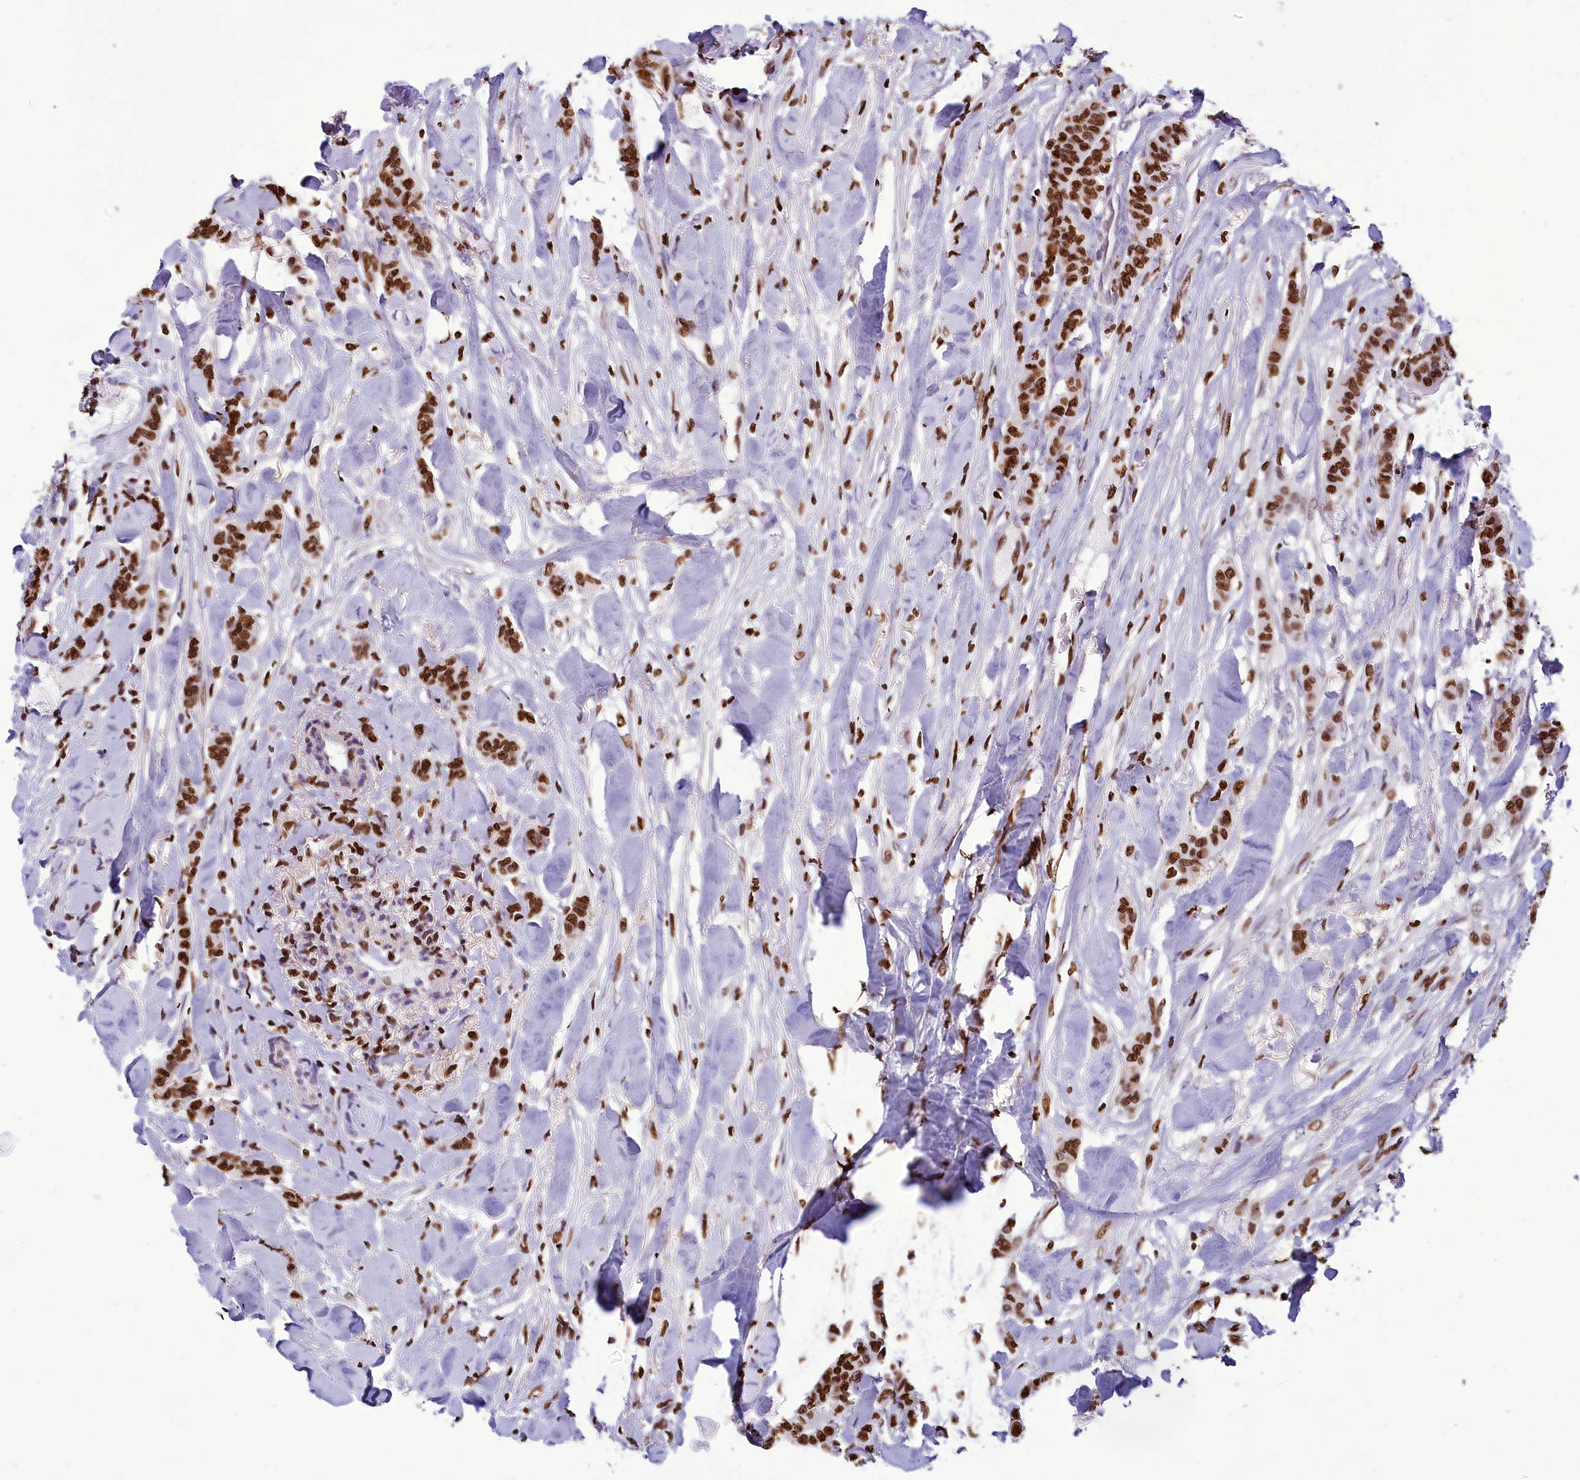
{"staining": {"intensity": "strong", "quantity": ">75%", "location": "nuclear"}, "tissue": "breast cancer", "cell_type": "Tumor cells", "image_type": "cancer", "snomed": [{"axis": "morphology", "description": "Duct carcinoma"}, {"axis": "topography", "description": "Breast"}], "caption": "Immunohistochemical staining of human breast invasive ductal carcinoma reveals high levels of strong nuclear protein staining in about >75% of tumor cells.", "gene": "AKAP17A", "patient": {"sex": "female", "age": 40}}